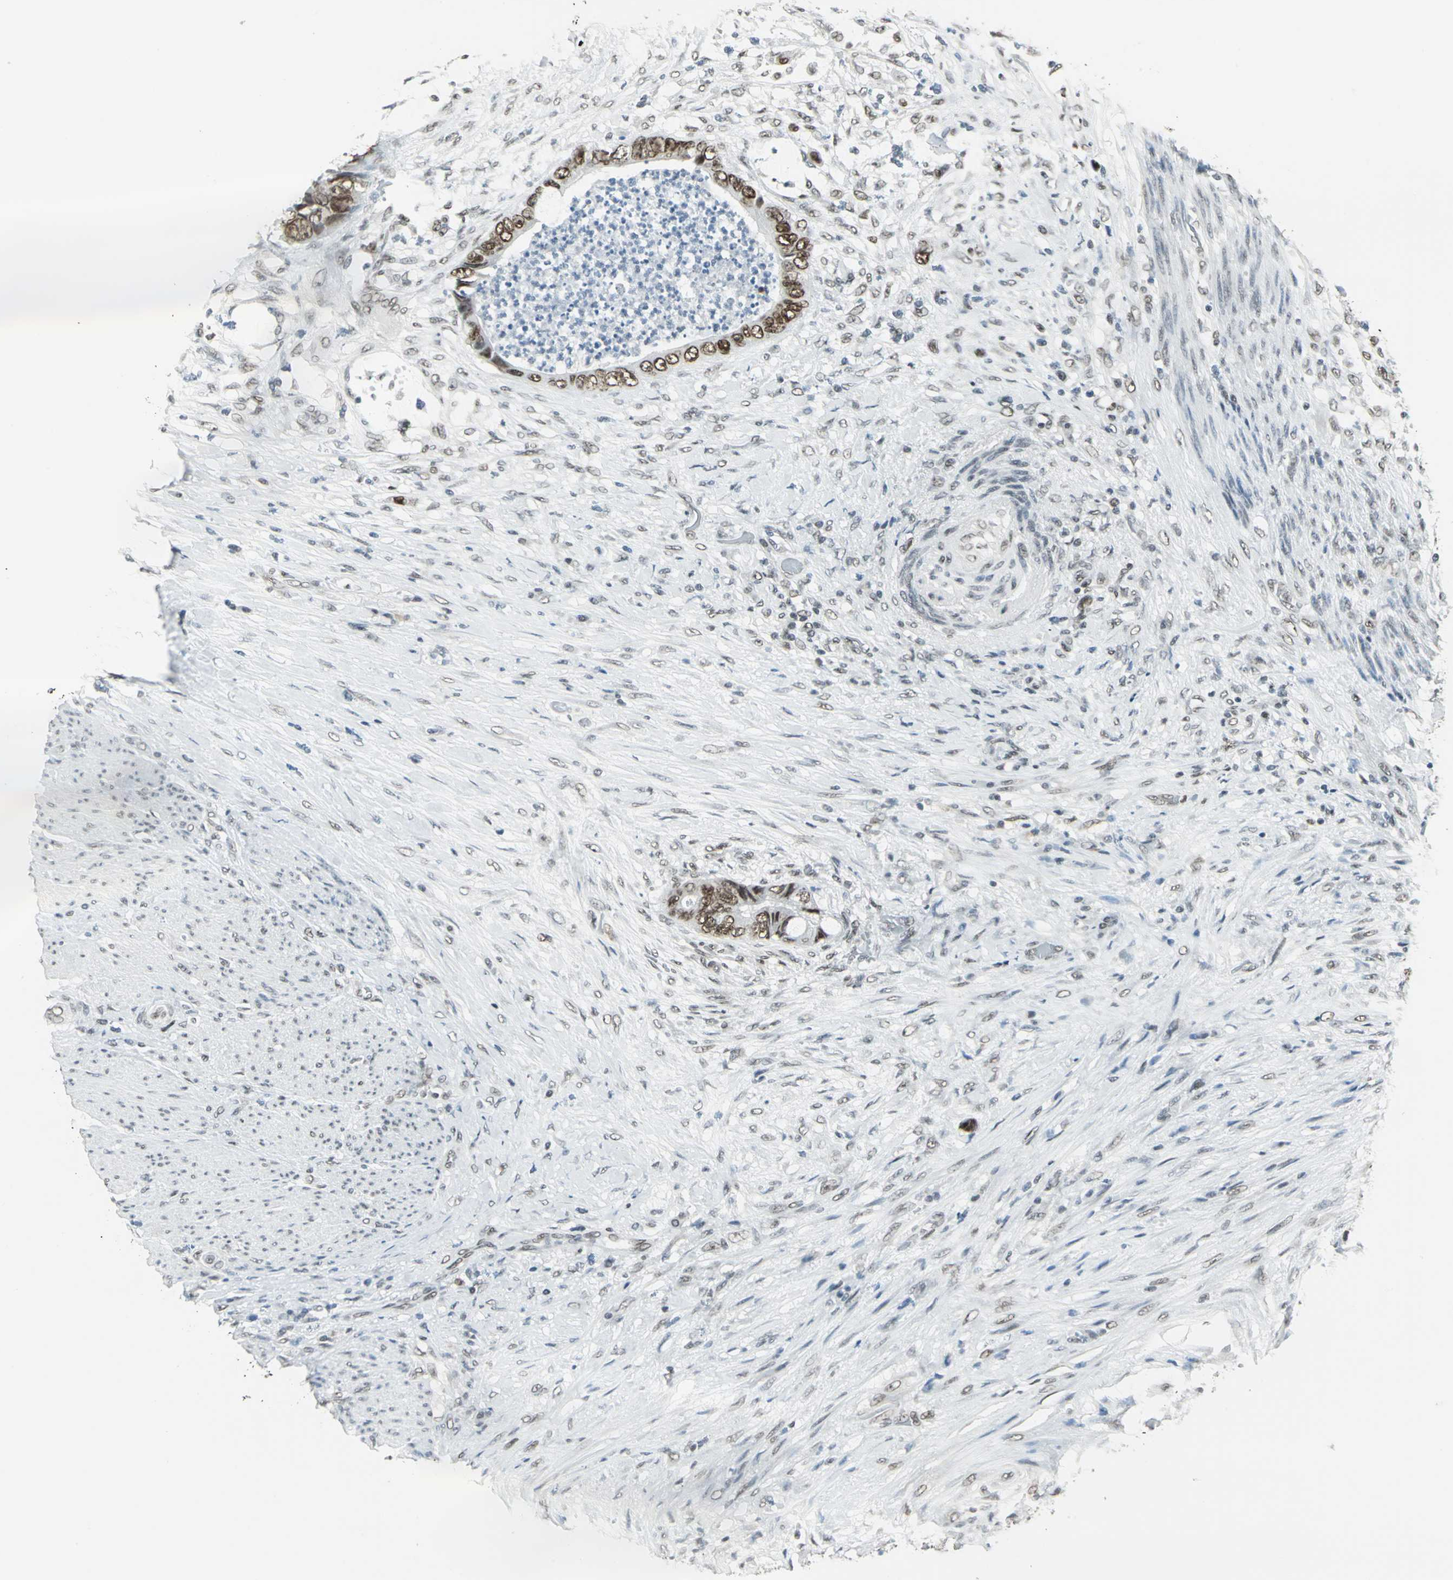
{"staining": {"intensity": "moderate", "quantity": ">75%", "location": "nuclear"}, "tissue": "colorectal cancer", "cell_type": "Tumor cells", "image_type": "cancer", "snomed": [{"axis": "morphology", "description": "Adenocarcinoma, NOS"}, {"axis": "topography", "description": "Rectum"}], "caption": "IHC staining of colorectal cancer, which reveals medium levels of moderate nuclear staining in about >75% of tumor cells indicating moderate nuclear protein expression. The staining was performed using DAB (3,3'-diaminobenzidine) (brown) for protein detection and nuclei were counterstained in hematoxylin (blue).", "gene": "ADNP", "patient": {"sex": "female", "age": 77}}